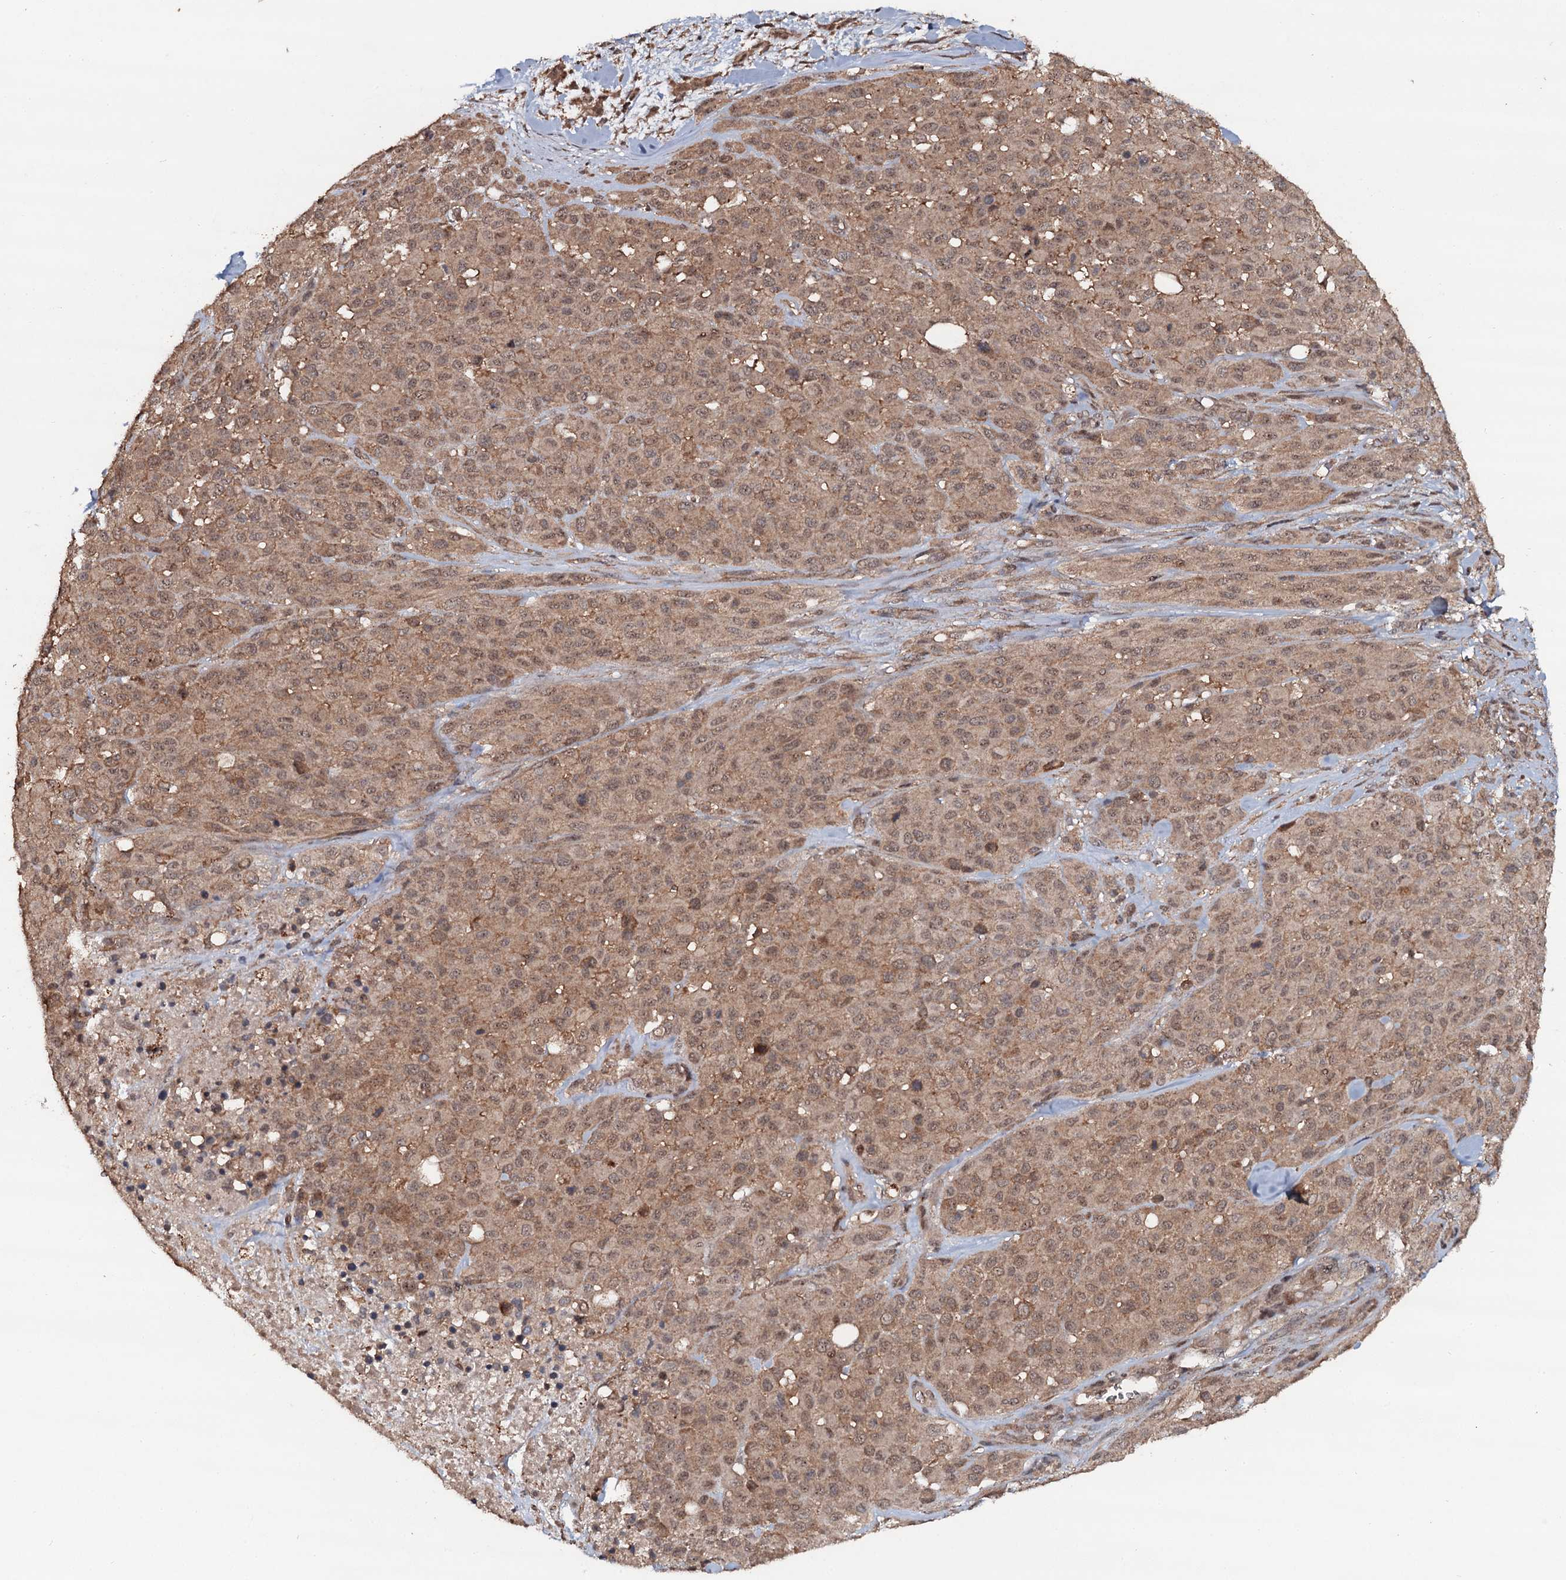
{"staining": {"intensity": "moderate", "quantity": ">75%", "location": "cytoplasmic/membranous,nuclear"}, "tissue": "melanoma", "cell_type": "Tumor cells", "image_type": "cancer", "snomed": [{"axis": "morphology", "description": "Malignant melanoma, Metastatic site"}, {"axis": "topography", "description": "Skin"}], "caption": "A photomicrograph of human melanoma stained for a protein exhibits moderate cytoplasmic/membranous and nuclear brown staining in tumor cells.", "gene": "ADGRG3", "patient": {"sex": "female", "age": 81}}